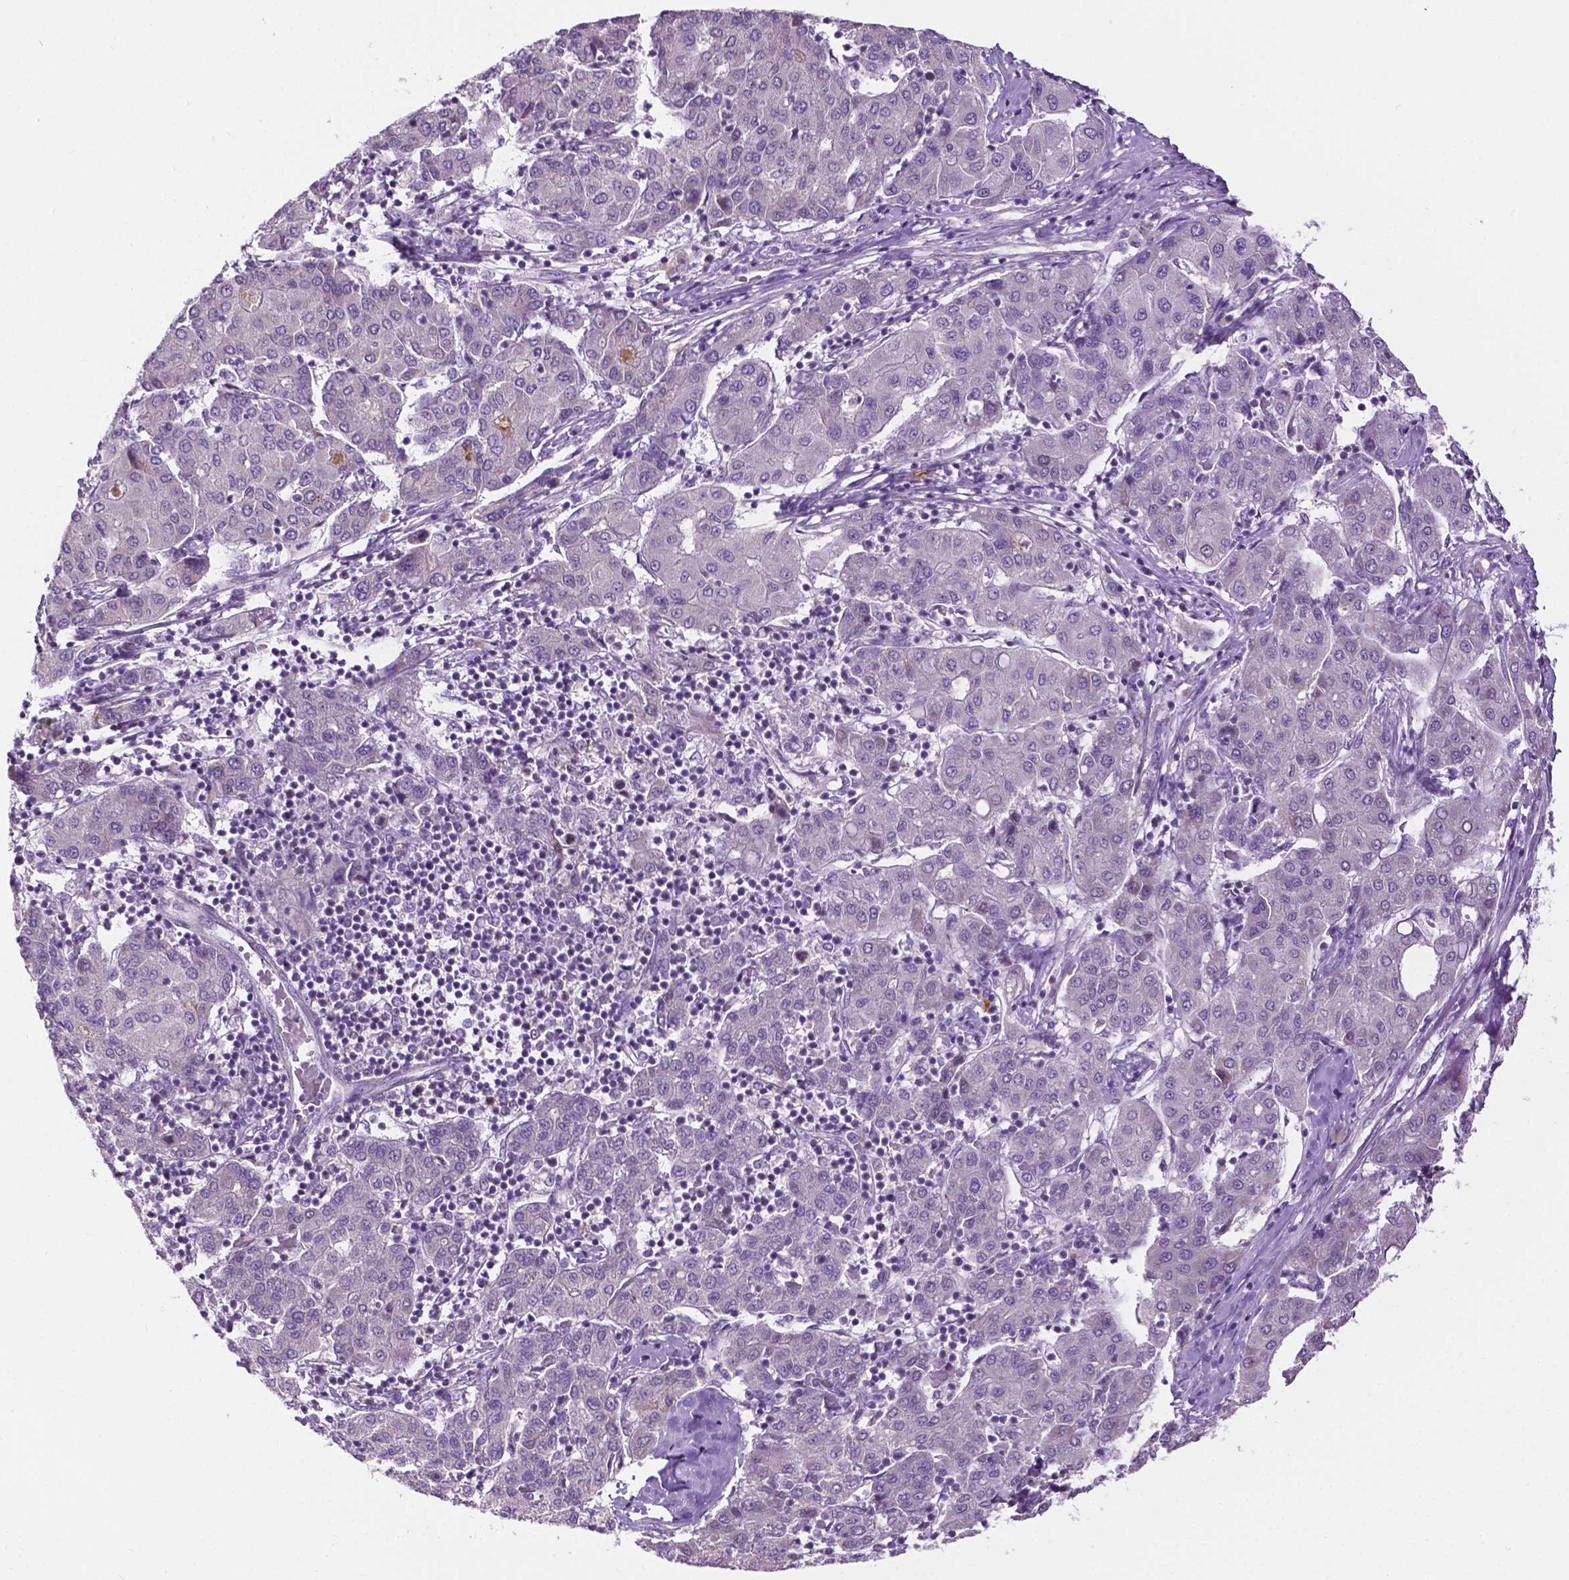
{"staining": {"intensity": "negative", "quantity": "none", "location": "none"}, "tissue": "liver cancer", "cell_type": "Tumor cells", "image_type": "cancer", "snomed": [{"axis": "morphology", "description": "Carcinoma, Hepatocellular, NOS"}, {"axis": "topography", "description": "Liver"}], "caption": "Liver cancer (hepatocellular carcinoma) was stained to show a protein in brown. There is no significant positivity in tumor cells.", "gene": "DENND4A", "patient": {"sex": "male", "age": 65}}